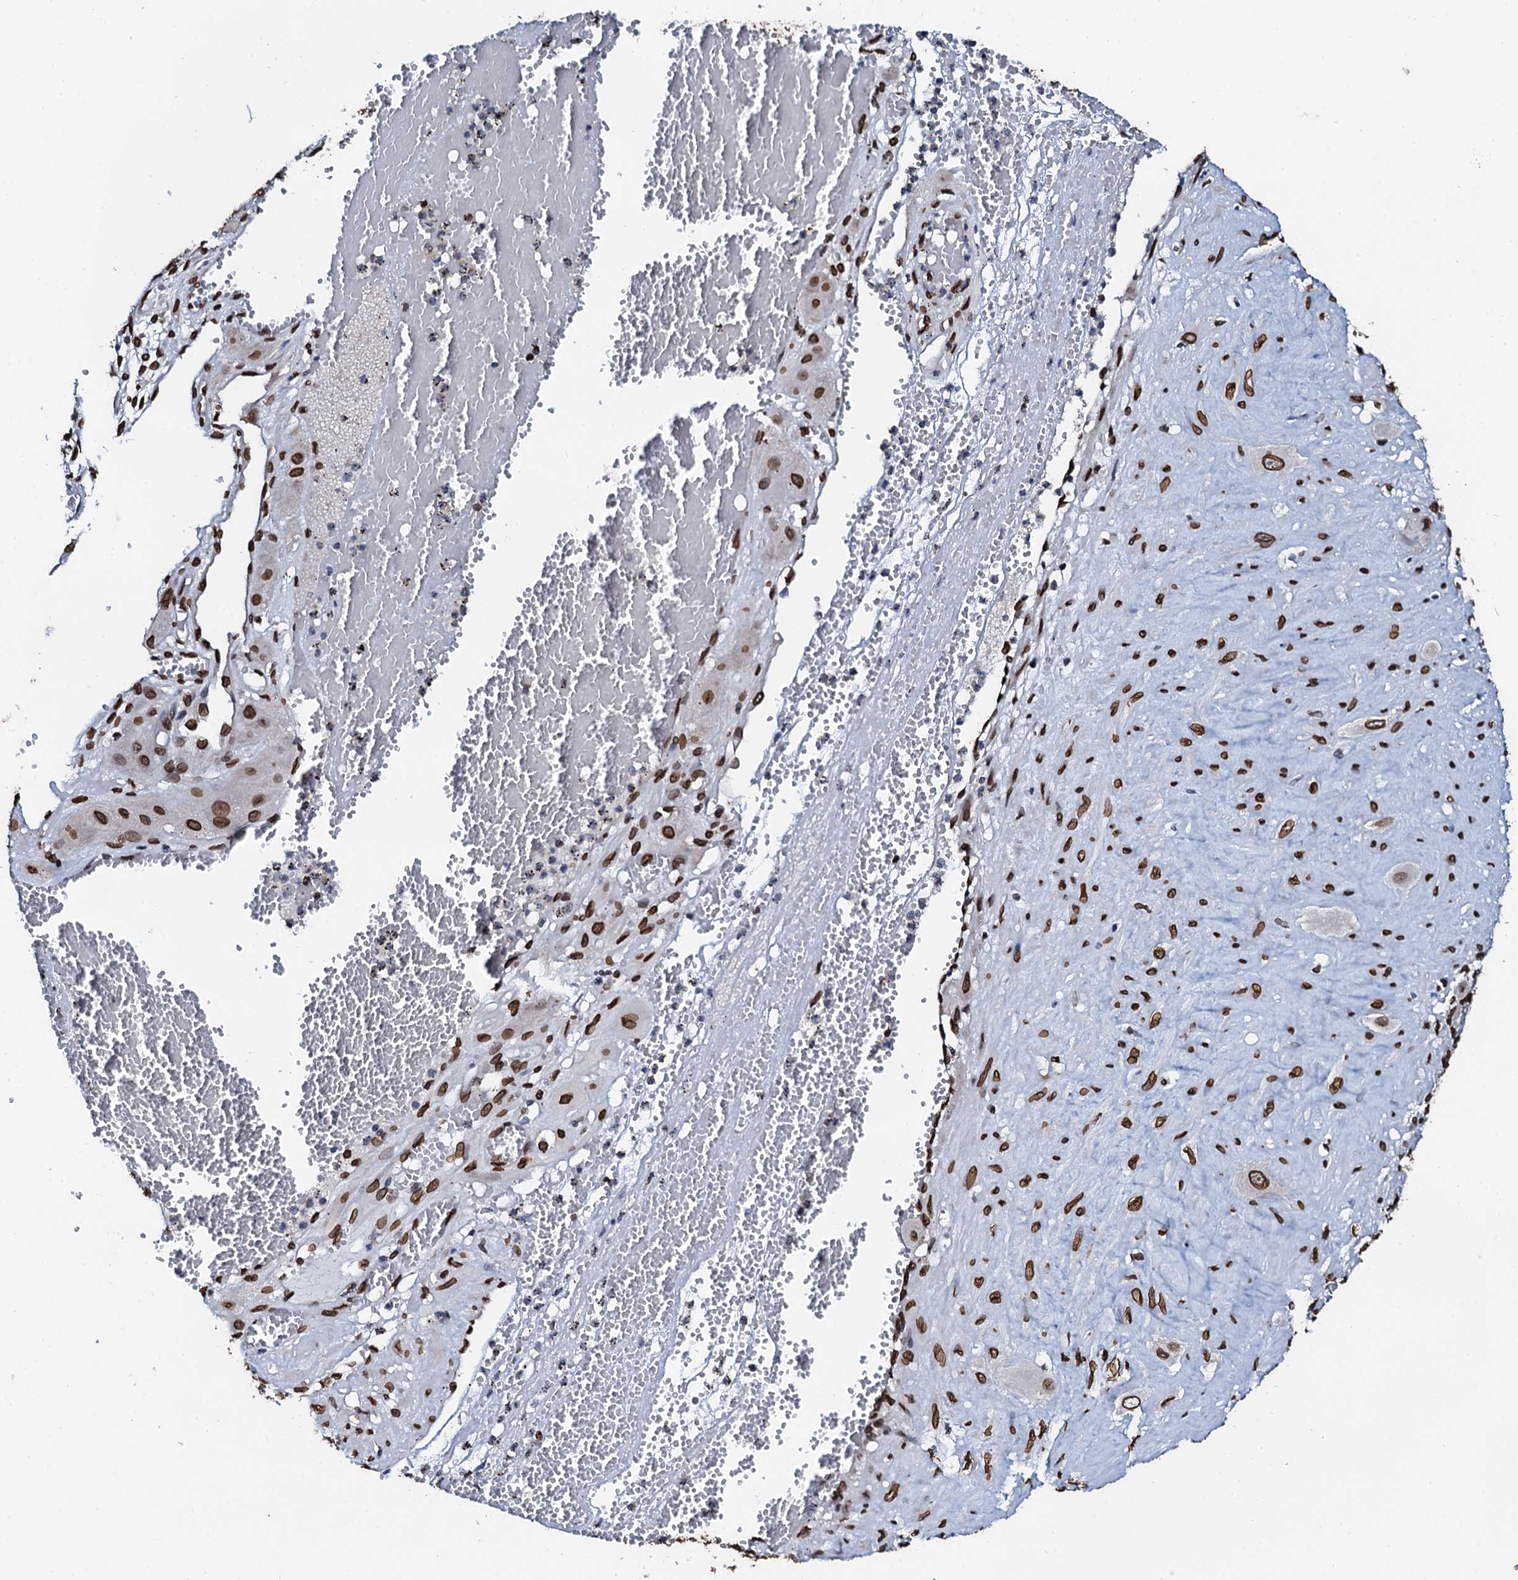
{"staining": {"intensity": "strong", "quantity": ">75%", "location": "nuclear"}, "tissue": "cervical cancer", "cell_type": "Tumor cells", "image_type": "cancer", "snomed": [{"axis": "morphology", "description": "Squamous cell carcinoma, NOS"}, {"axis": "topography", "description": "Cervix"}], "caption": "A brown stain labels strong nuclear expression of a protein in human cervical cancer (squamous cell carcinoma) tumor cells.", "gene": "KATNAL2", "patient": {"sex": "female", "age": 34}}